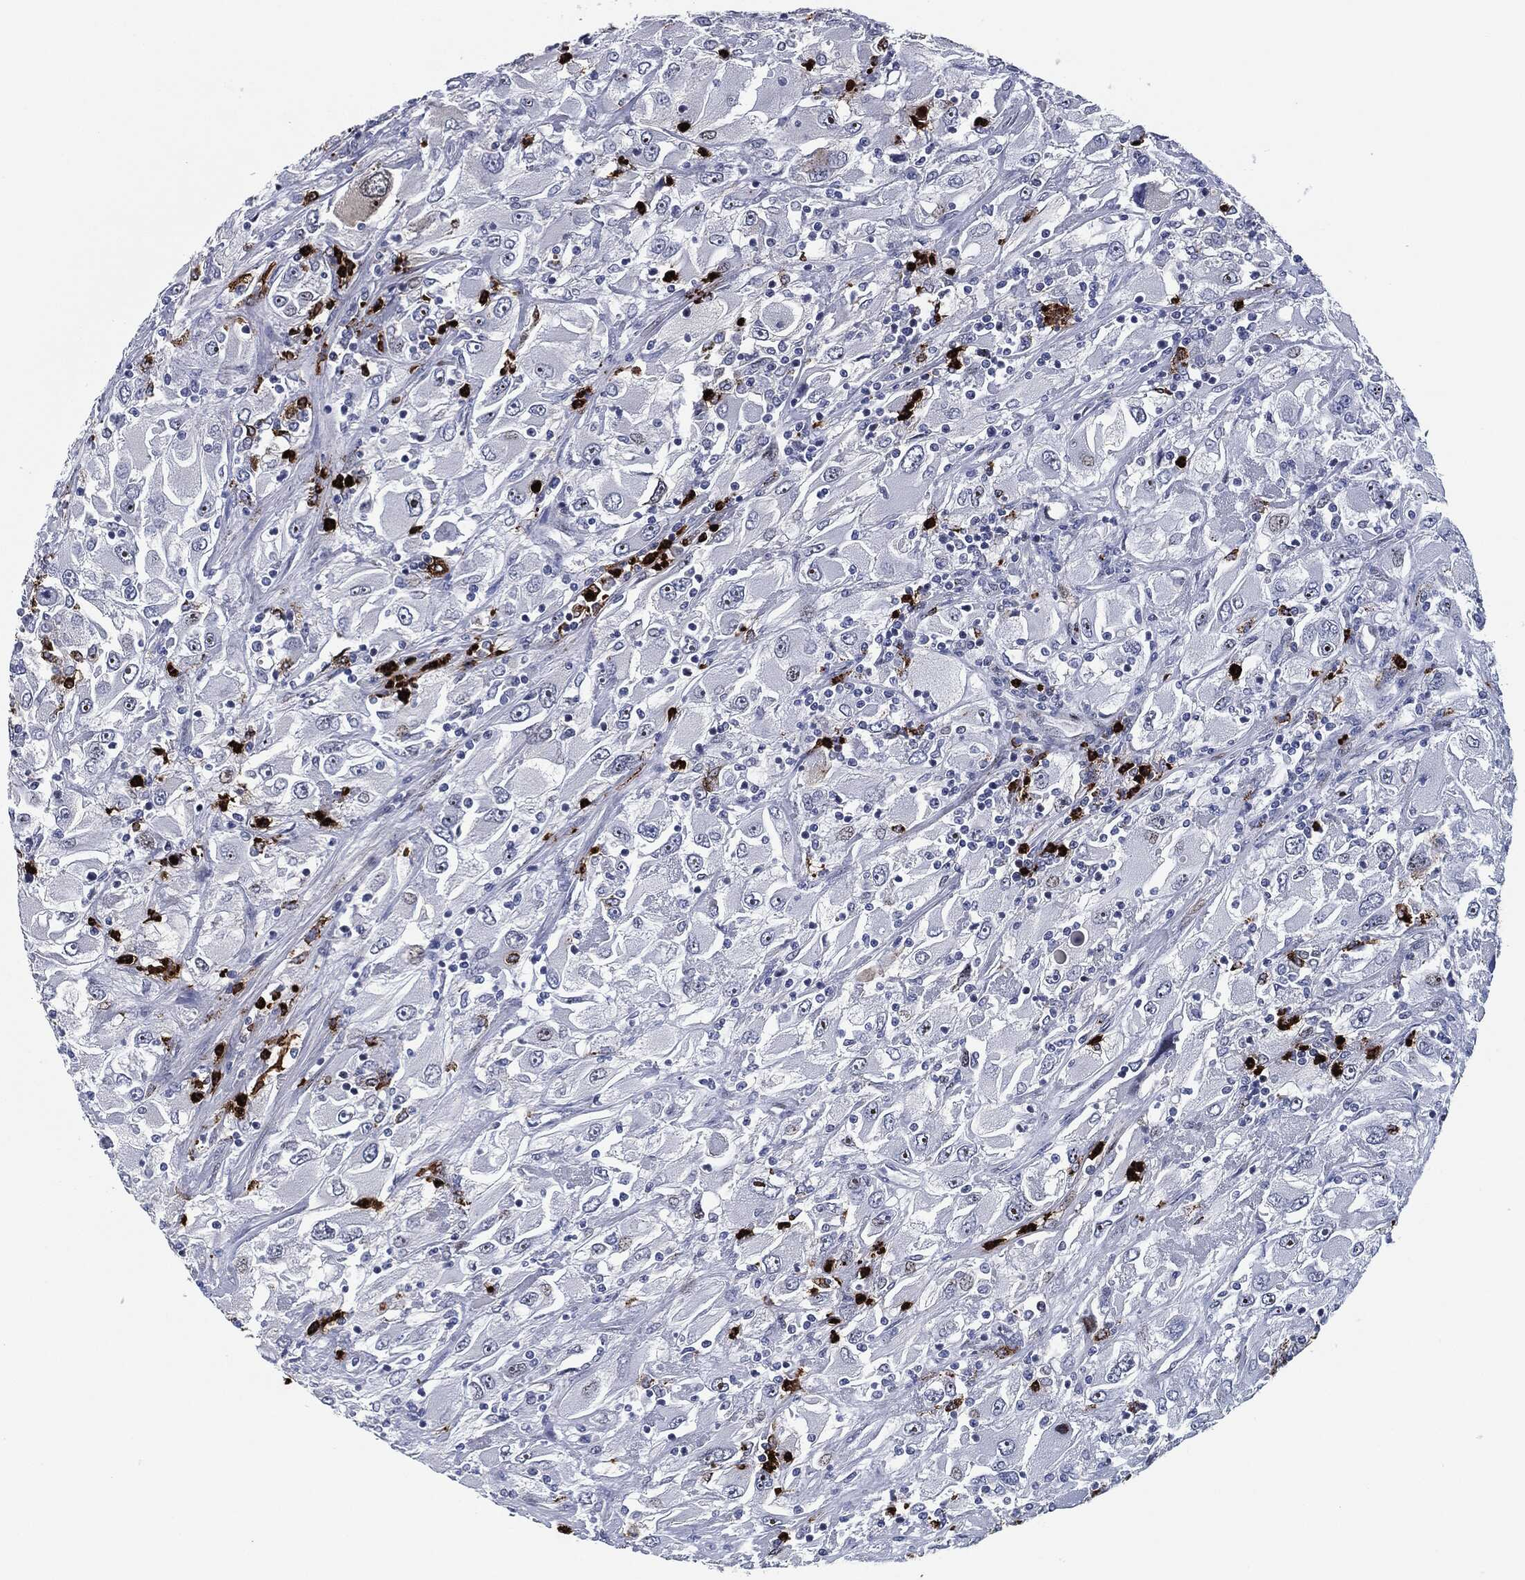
{"staining": {"intensity": "moderate", "quantity": "25%-75%", "location": "nuclear"}, "tissue": "renal cancer", "cell_type": "Tumor cells", "image_type": "cancer", "snomed": [{"axis": "morphology", "description": "Adenocarcinoma, NOS"}, {"axis": "topography", "description": "Kidney"}], "caption": "Immunohistochemical staining of human renal cancer (adenocarcinoma) reveals medium levels of moderate nuclear protein positivity in approximately 25%-75% of tumor cells.", "gene": "MPO", "patient": {"sex": "female", "age": 52}}